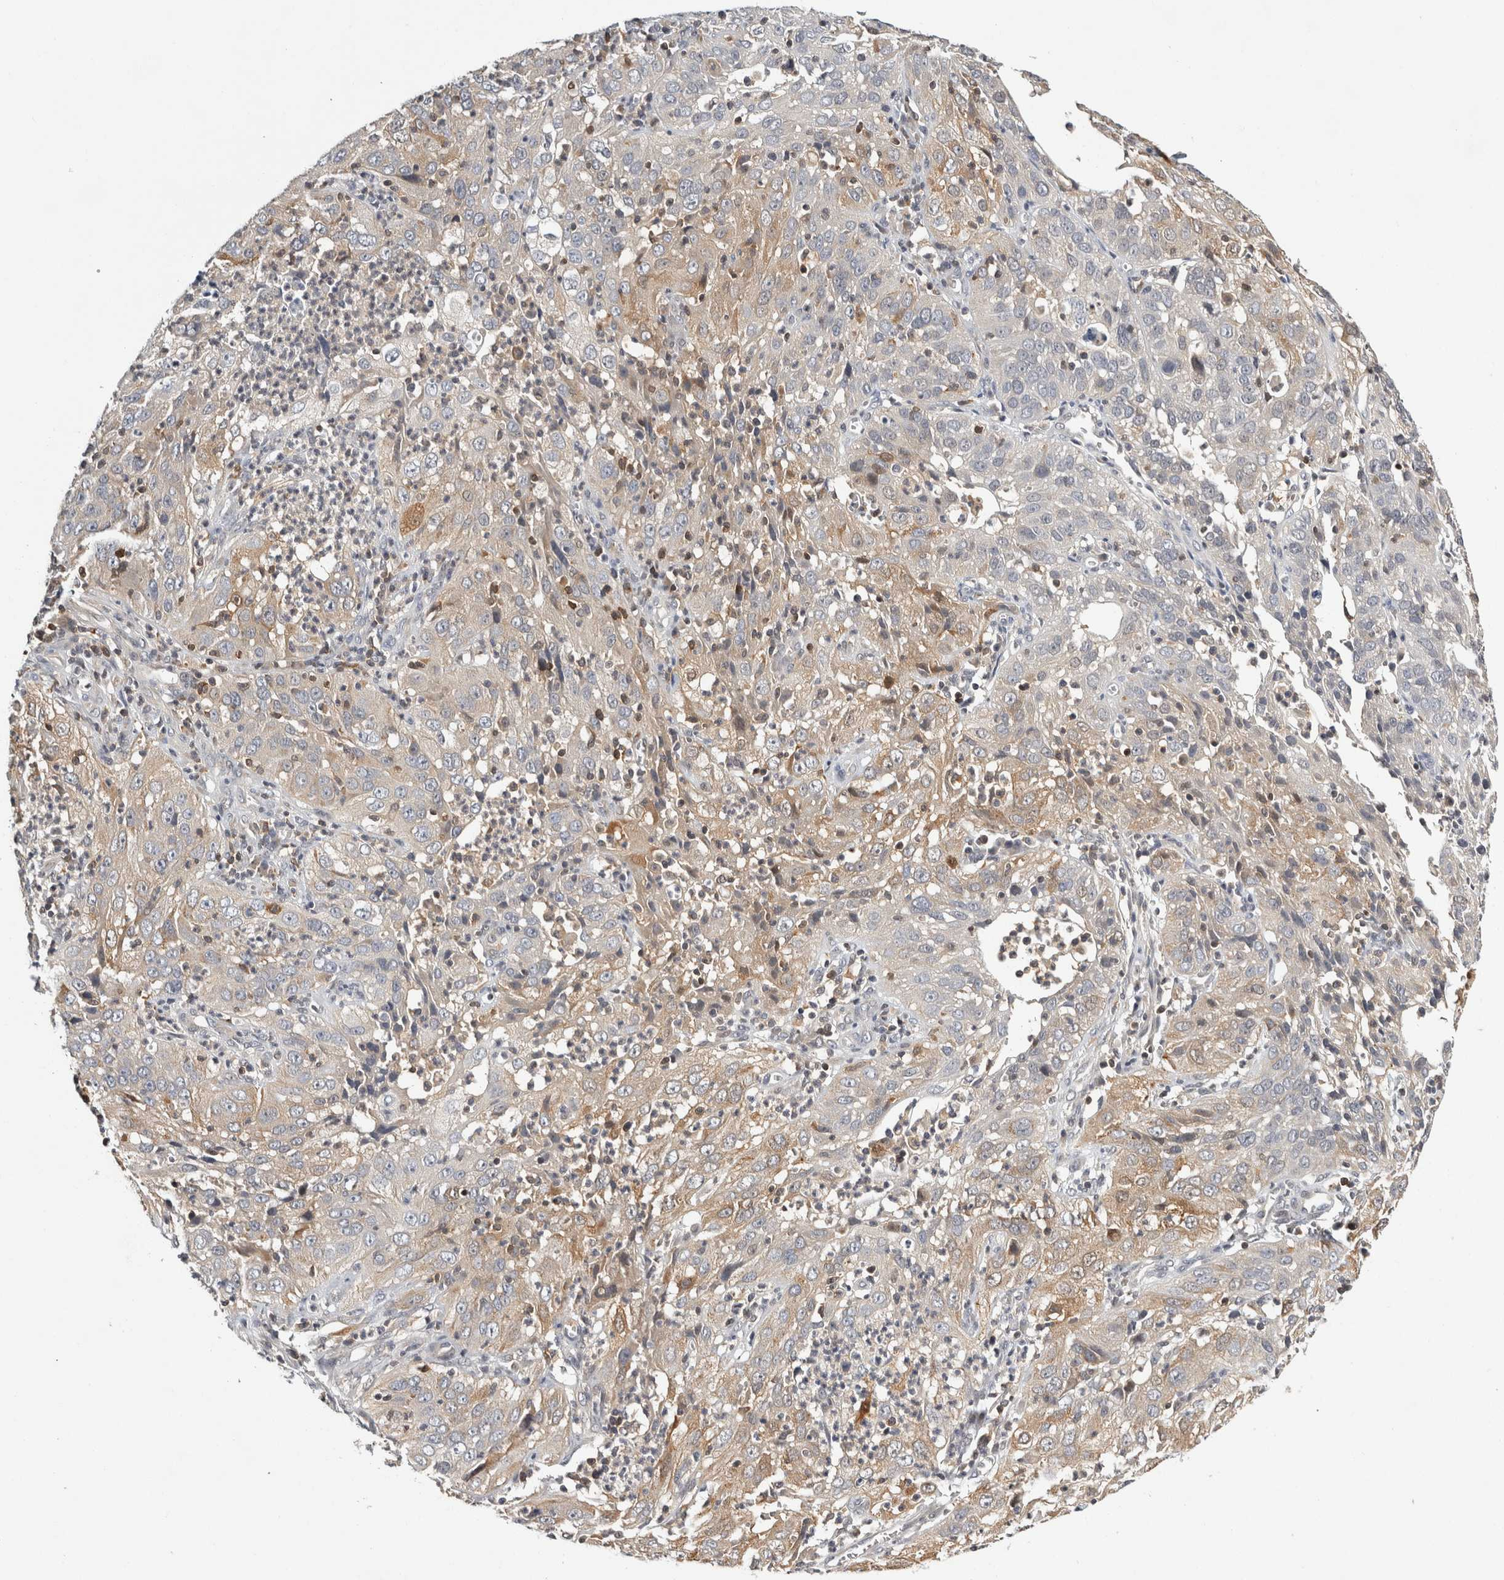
{"staining": {"intensity": "moderate", "quantity": "<25%", "location": "cytoplasmic/membranous"}, "tissue": "cervical cancer", "cell_type": "Tumor cells", "image_type": "cancer", "snomed": [{"axis": "morphology", "description": "Squamous cell carcinoma, NOS"}, {"axis": "topography", "description": "Cervix"}], "caption": "Tumor cells exhibit low levels of moderate cytoplasmic/membranous staining in about <25% of cells in cervical cancer (squamous cell carcinoma).", "gene": "ACAT2", "patient": {"sex": "female", "age": 32}}